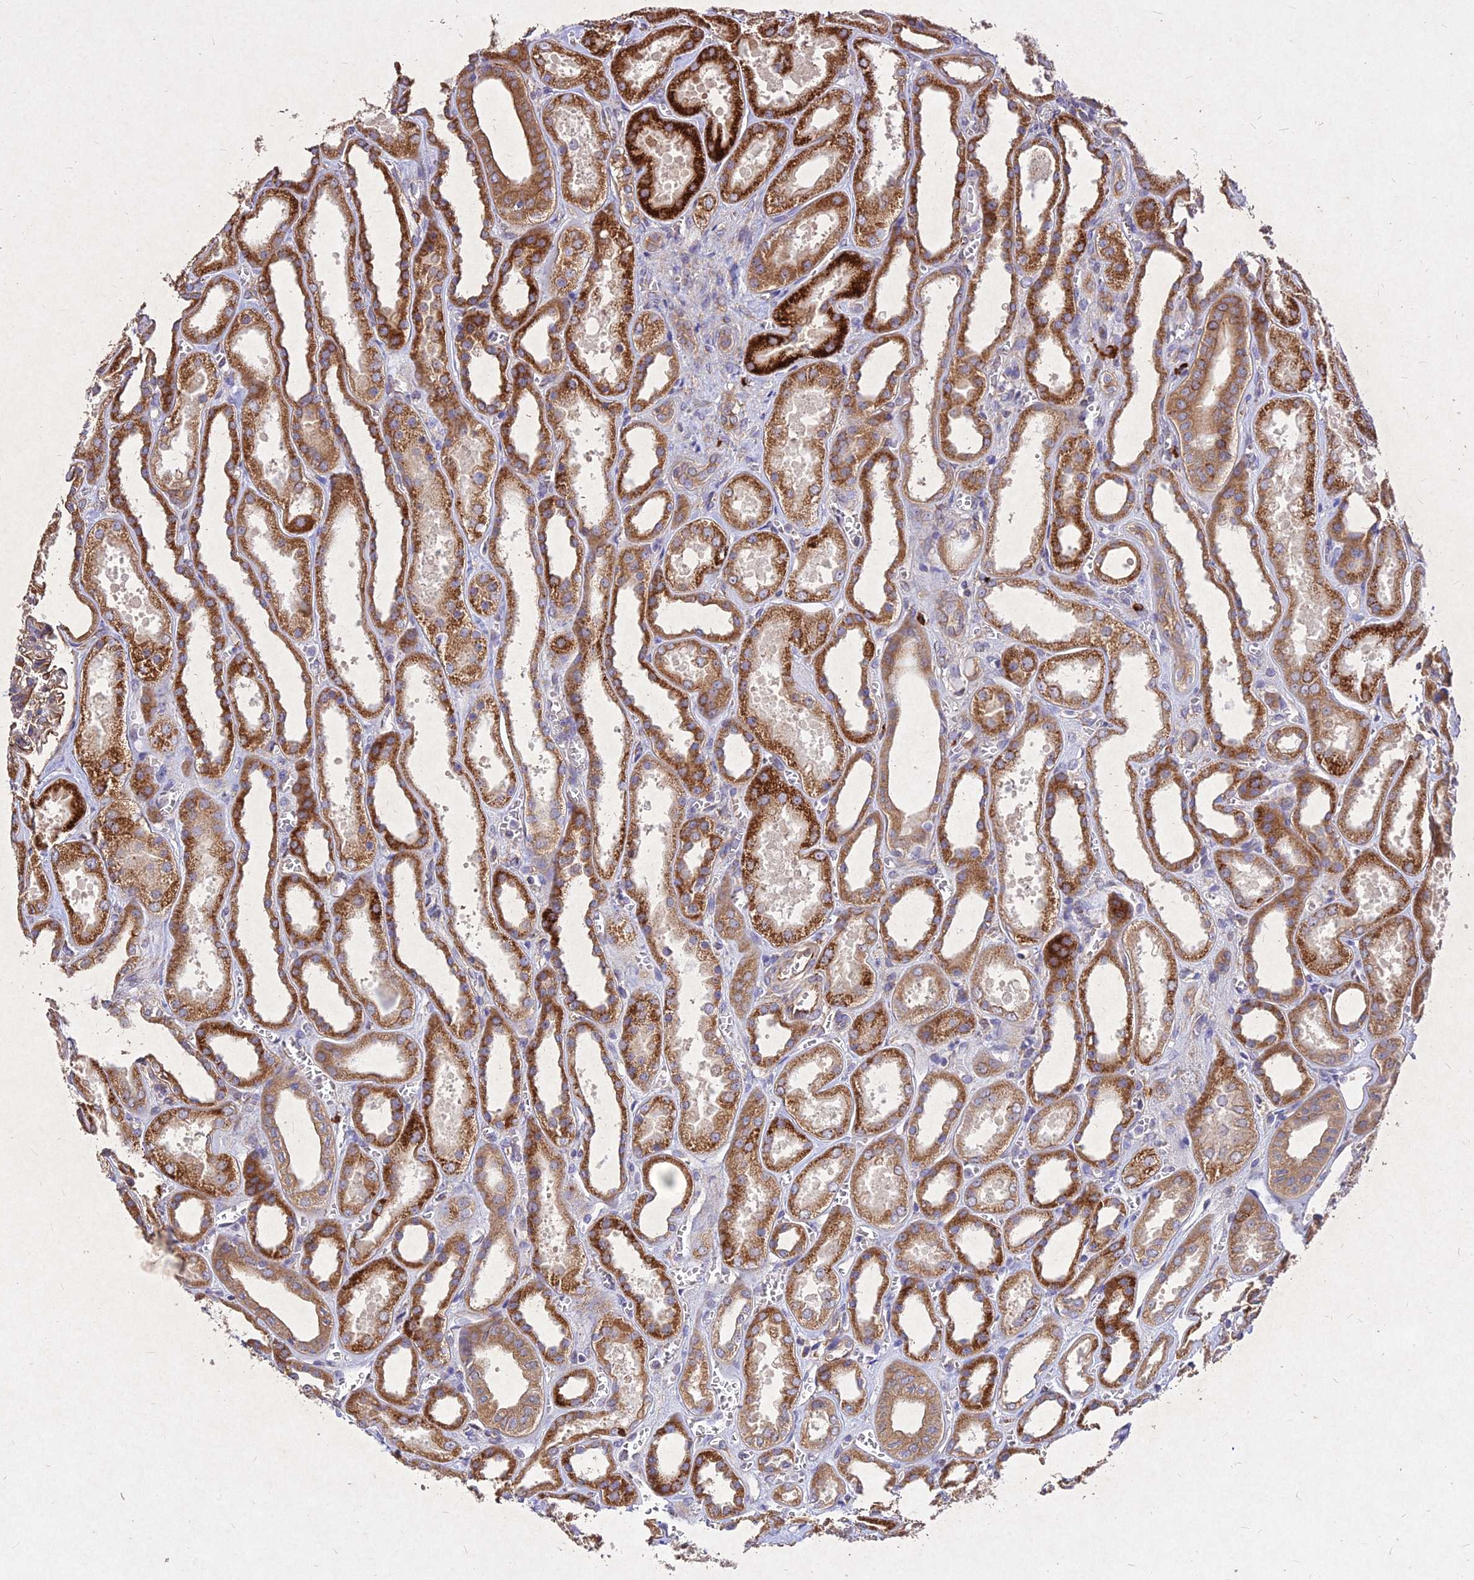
{"staining": {"intensity": "moderate", "quantity": "25%-75%", "location": "cytoplasmic/membranous"}, "tissue": "kidney", "cell_type": "Cells in glomeruli", "image_type": "normal", "snomed": [{"axis": "morphology", "description": "Normal tissue, NOS"}, {"axis": "morphology", "description": "Adenocarcinoma, NOS"}, {"axis": "topography", "description": "Kidney"}], "caption": "This histopathology image displays immunohistochemistry staining of unremarkable human kidney, with medium moderate cytoplasmic/membranous staining in about 25%-75% of cells in glomeruli.", "gene": "SKA1", "patient": {"sex": "female", "age": 68}}